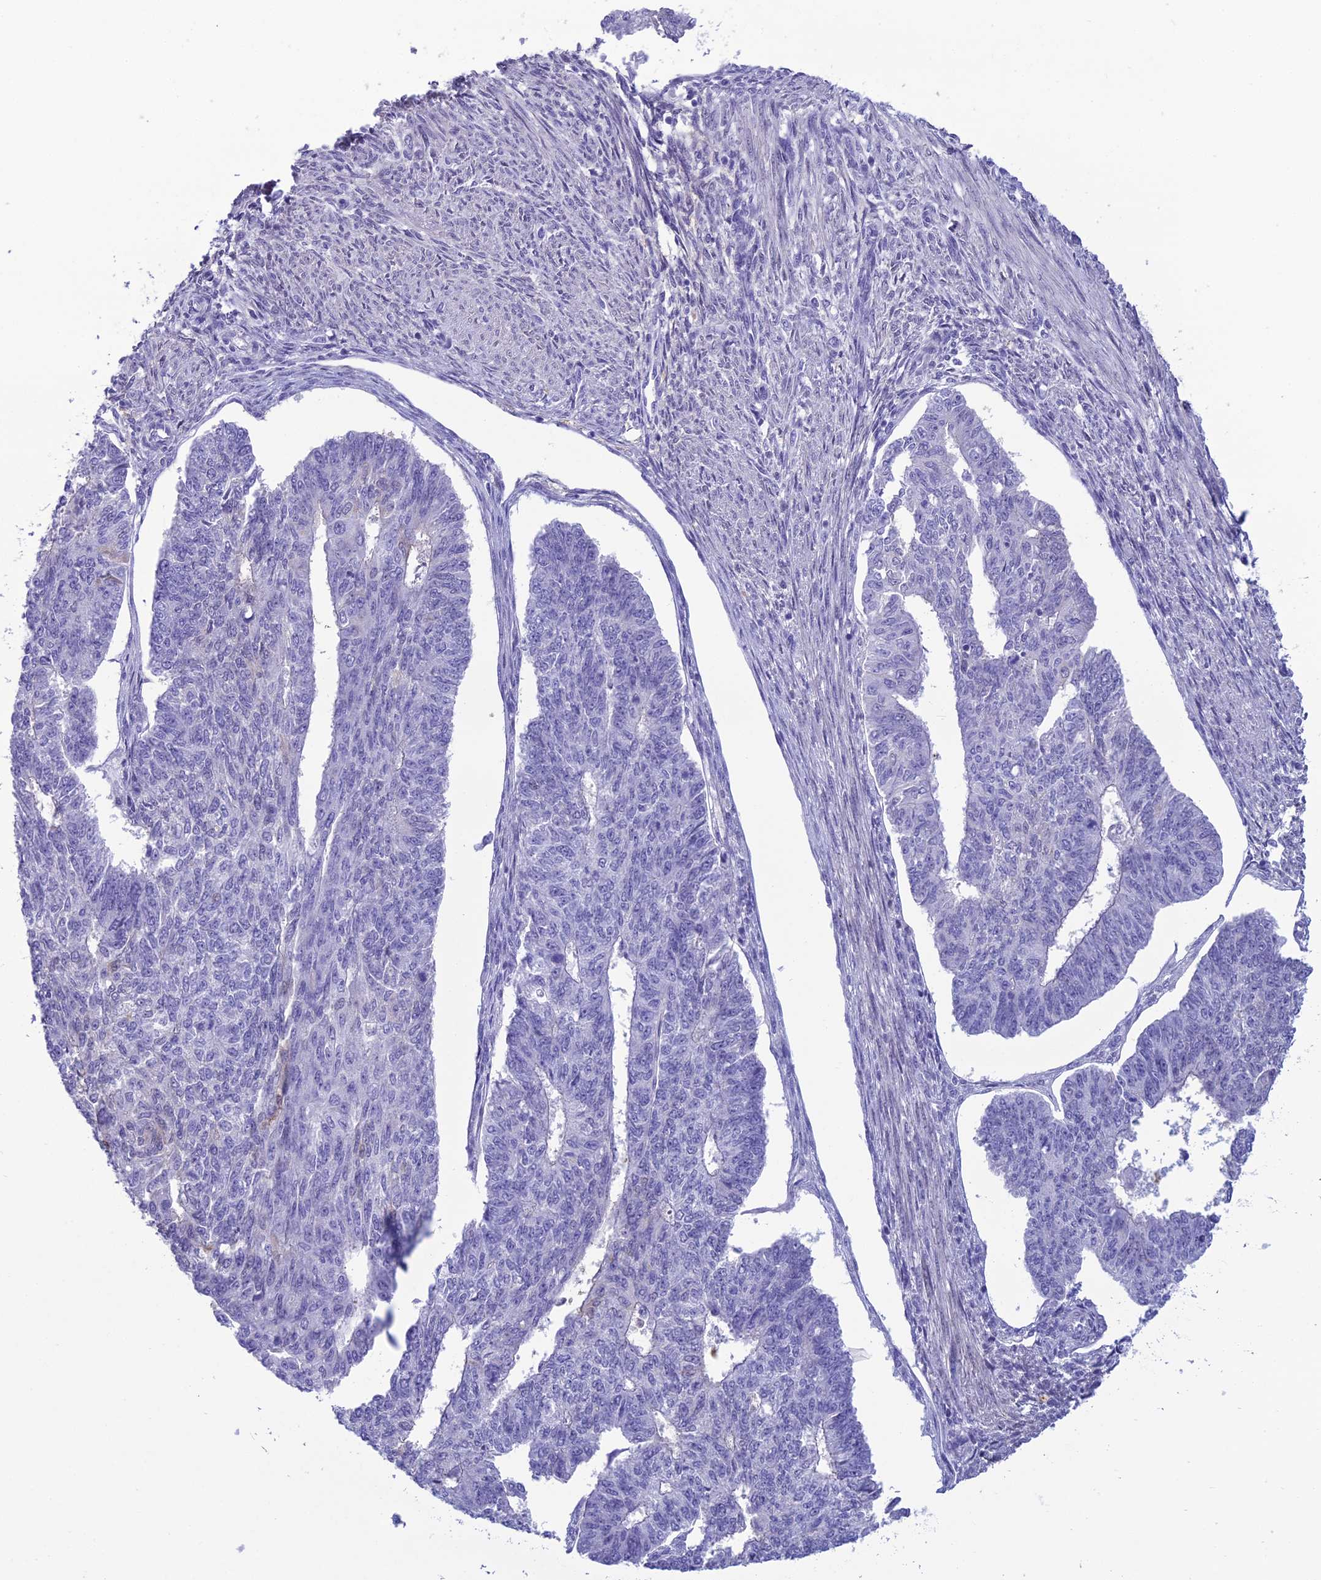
{"staining": {"intensity": "negative", "quantity": "none", "location": "none"}, "tissue": "endometrial cancer", "cell_type": "Tumor cells", "image_type": "cancer", "snomed": [{"axis": "morphology", "description": "Adenocarcinoma, NOS"}, {"axis": "topography", "description": "Endometrium"}], "caption": "Human adenocarcinoma (endometrial) stained for a protein using immunohistochemistry (IHC) reveals no positivity in tumor cells.", "gene": "CRB2", "patient": {"sex": "female", "age": 32}}